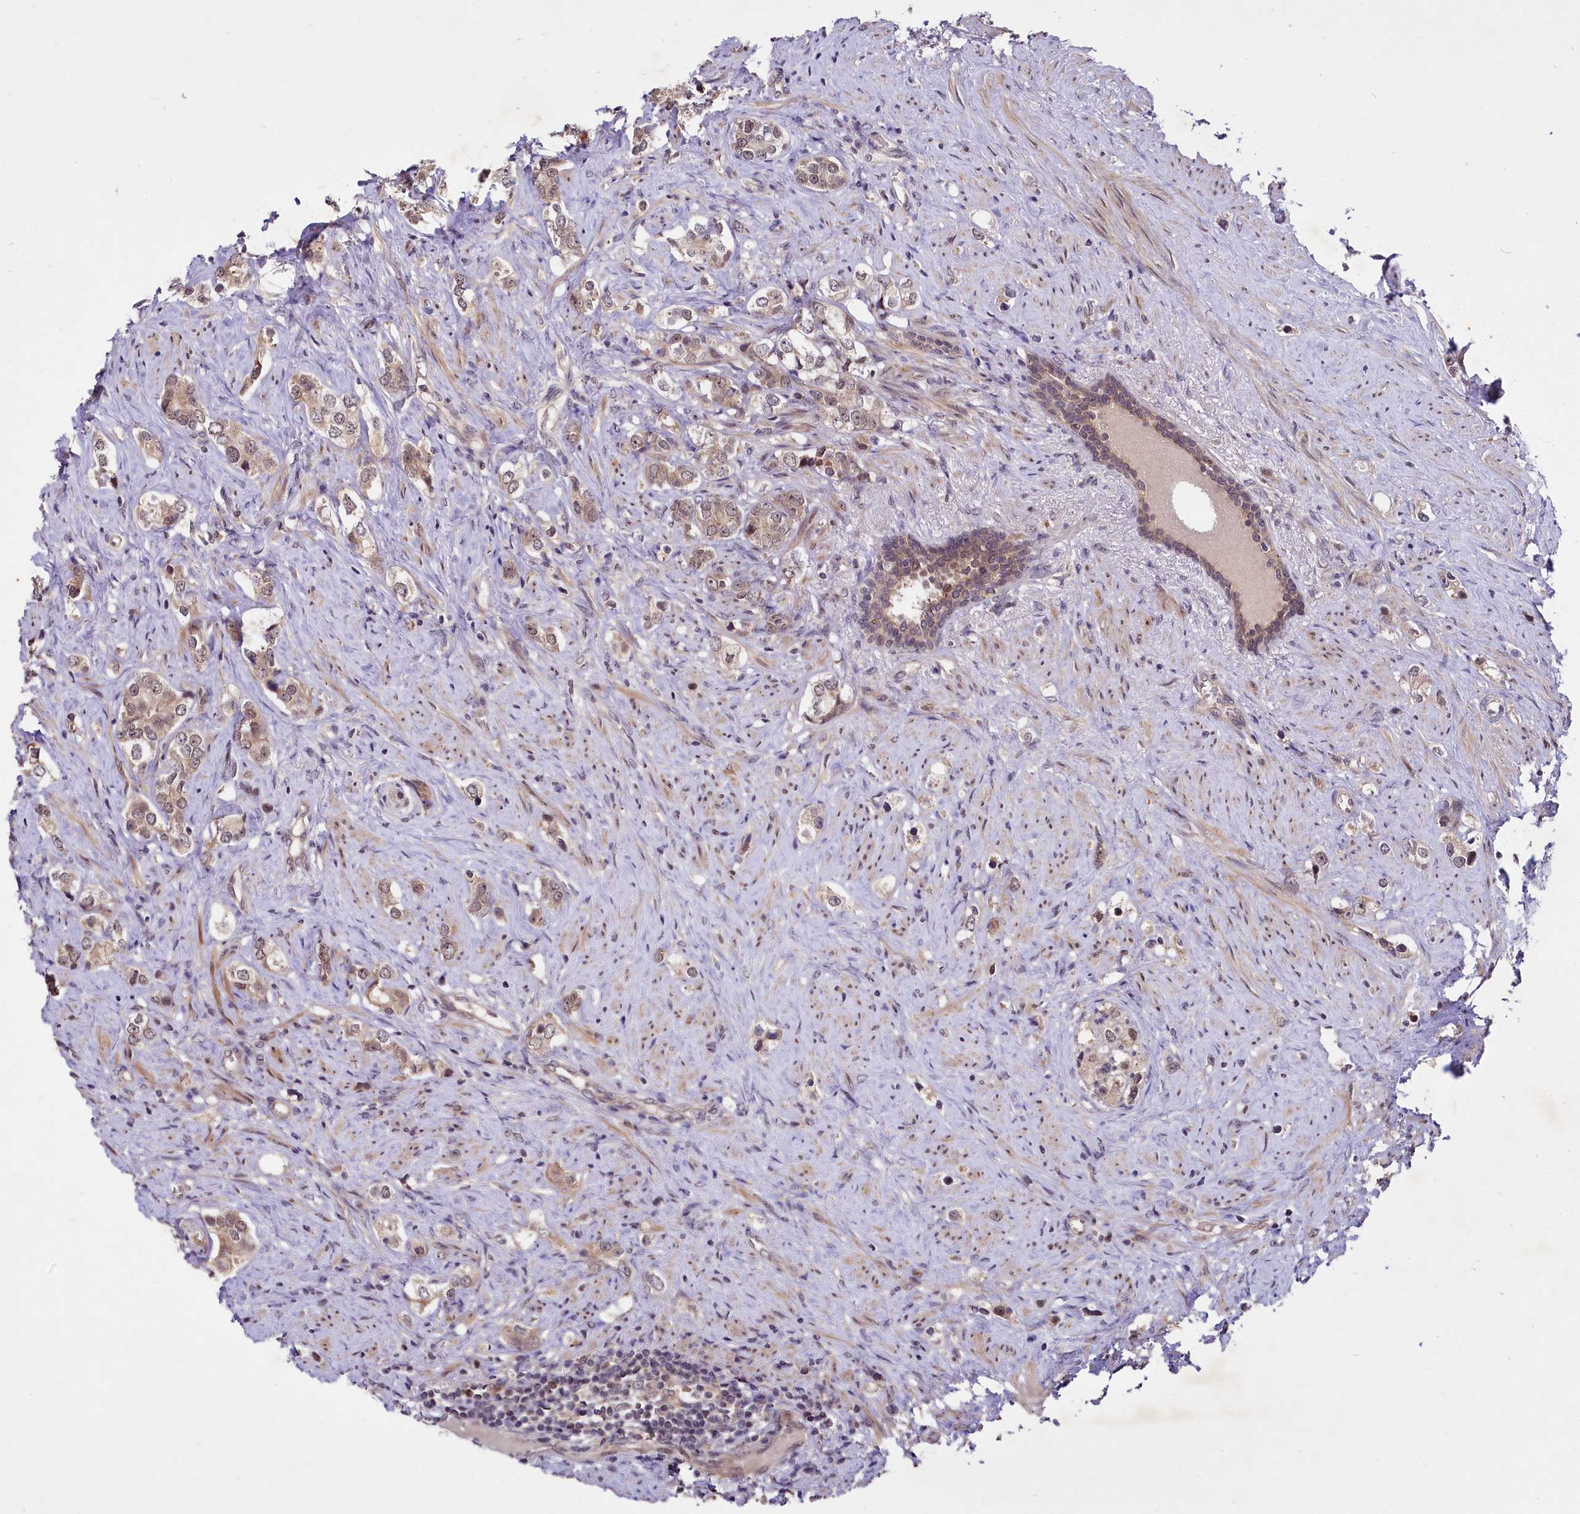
{"staining": {"intensity": "weak", "quantity": ">75%", "location": "cytoplasmic/membranous,nuclear"}, "tissue": "prostate cancer", "cell_type": "Tumor cells", "image_type": "cancer", "snomed": [{"axis": "morphology", "description": "Adenocarcinoma, High grade"}, {"axis": "topography", "description": "Prostate"}], "caption": "A photomicrograph showing weak cytoplasmic/membranous and nuclear expression in about >75% of tumor cells in prostate cancer (high-grade adenocarcinoma), as visualized by brown immunohistochemical staining.", "gene": "UBE3A", "patient": {"sex": "male", "age": 63}}